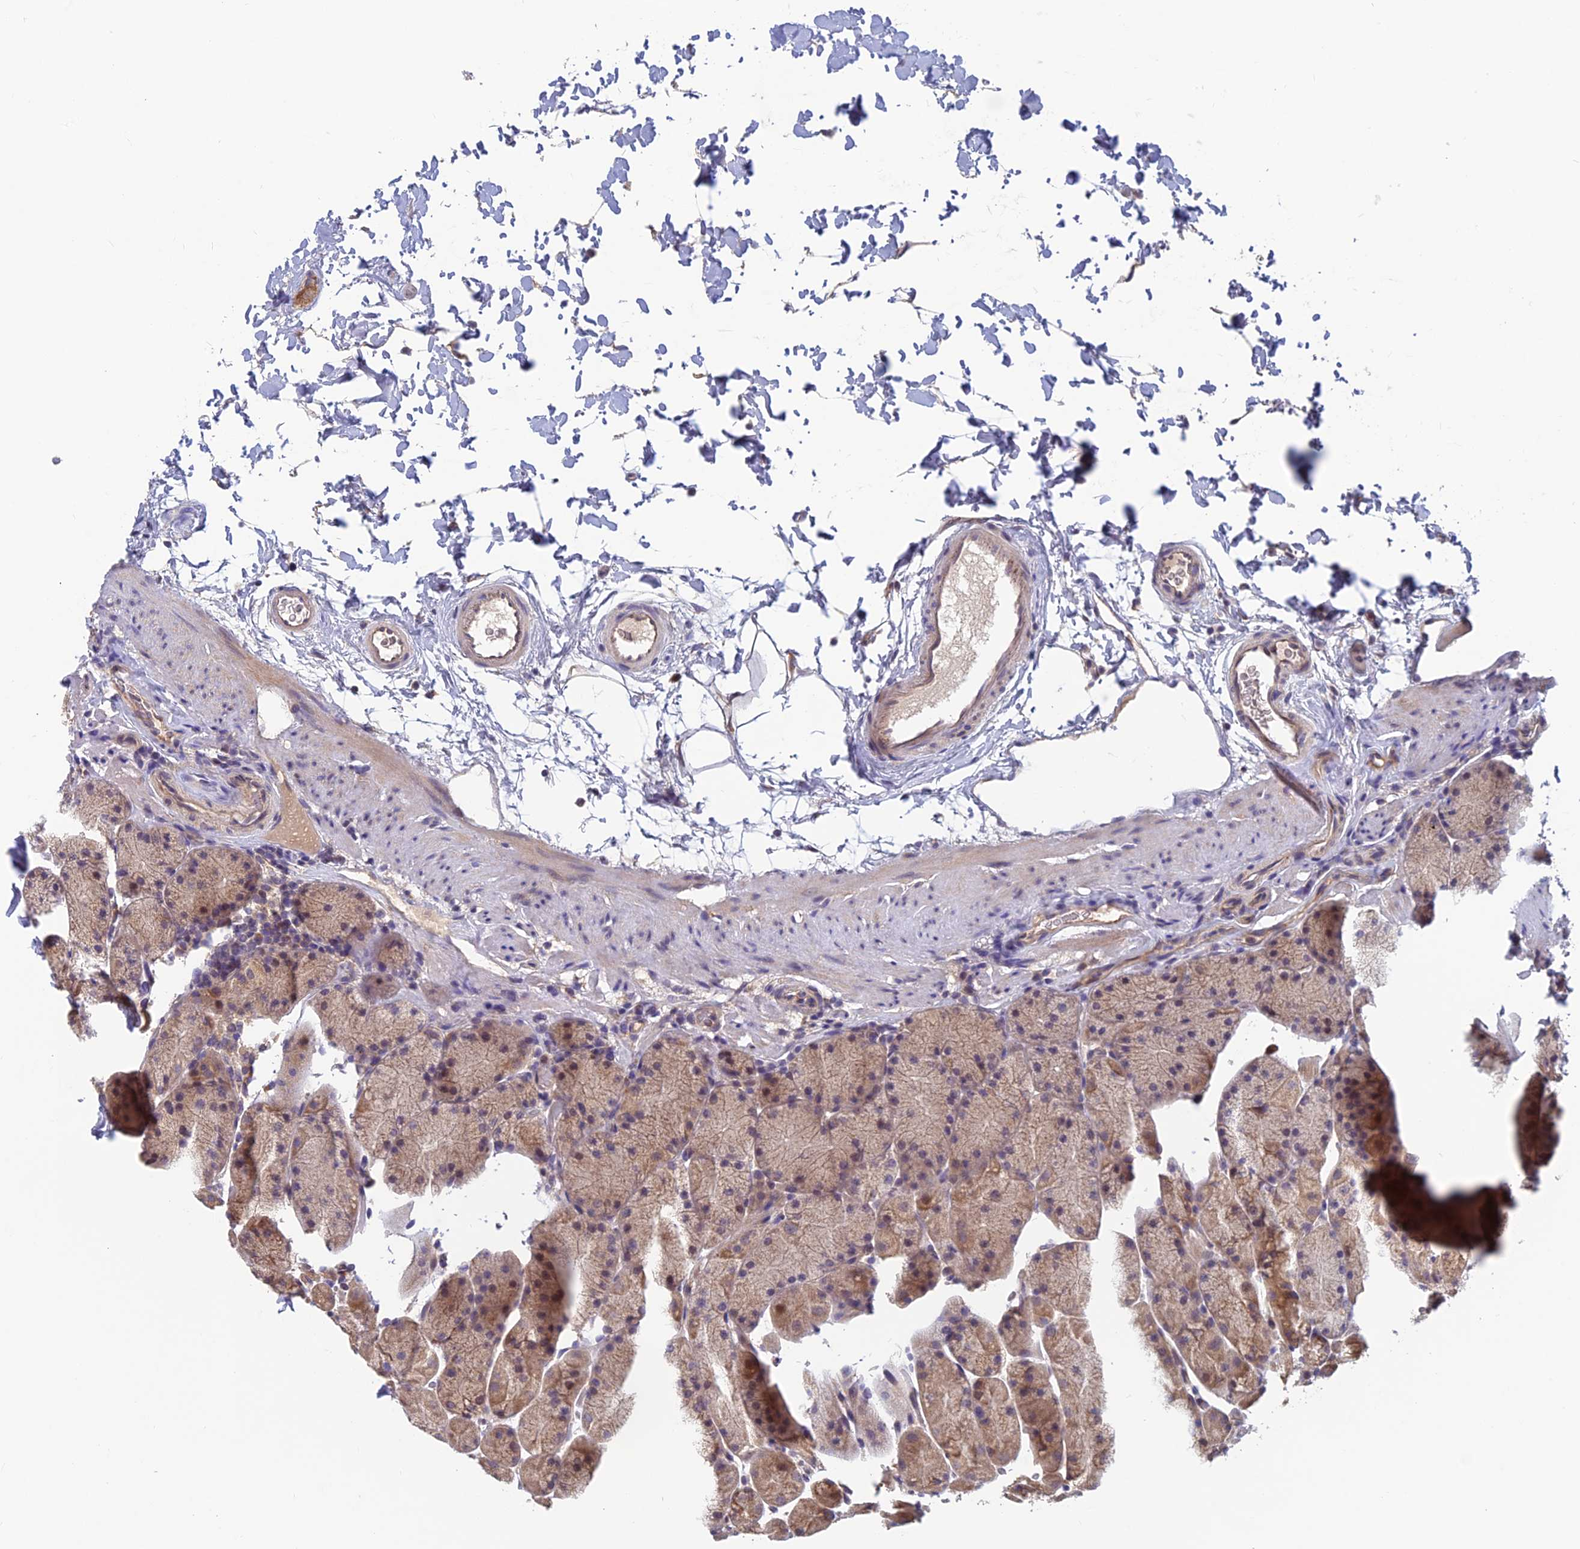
{"staining": {"intensity": "moderate", "quantity": "25%-75%", "location": "cytoplasmic/membranous"}, "tissue": "stomach", "cell_type": "Glandular cells", "image_type": "normal", "snomed": [{"axis": "morphology", "description": "Normal tissue, NOS"}, {"axis": "topography", "description": "Stomach, upper"}, {"axis": "topography", "description": "Stomach, lower"}], "caption": "Immunohistochemistry photomicrograph of unremarkable stomach: stomach stained using immunohistochemistry (IHC) reveals medium levels of moderate protein expression localized specifically in the cytoplasmic/membranous of glandular cells, appearing as a cytoplasmic/membranous brown color.", "gene": "HECA", "patient": {"sex": "male", "age": 67}}